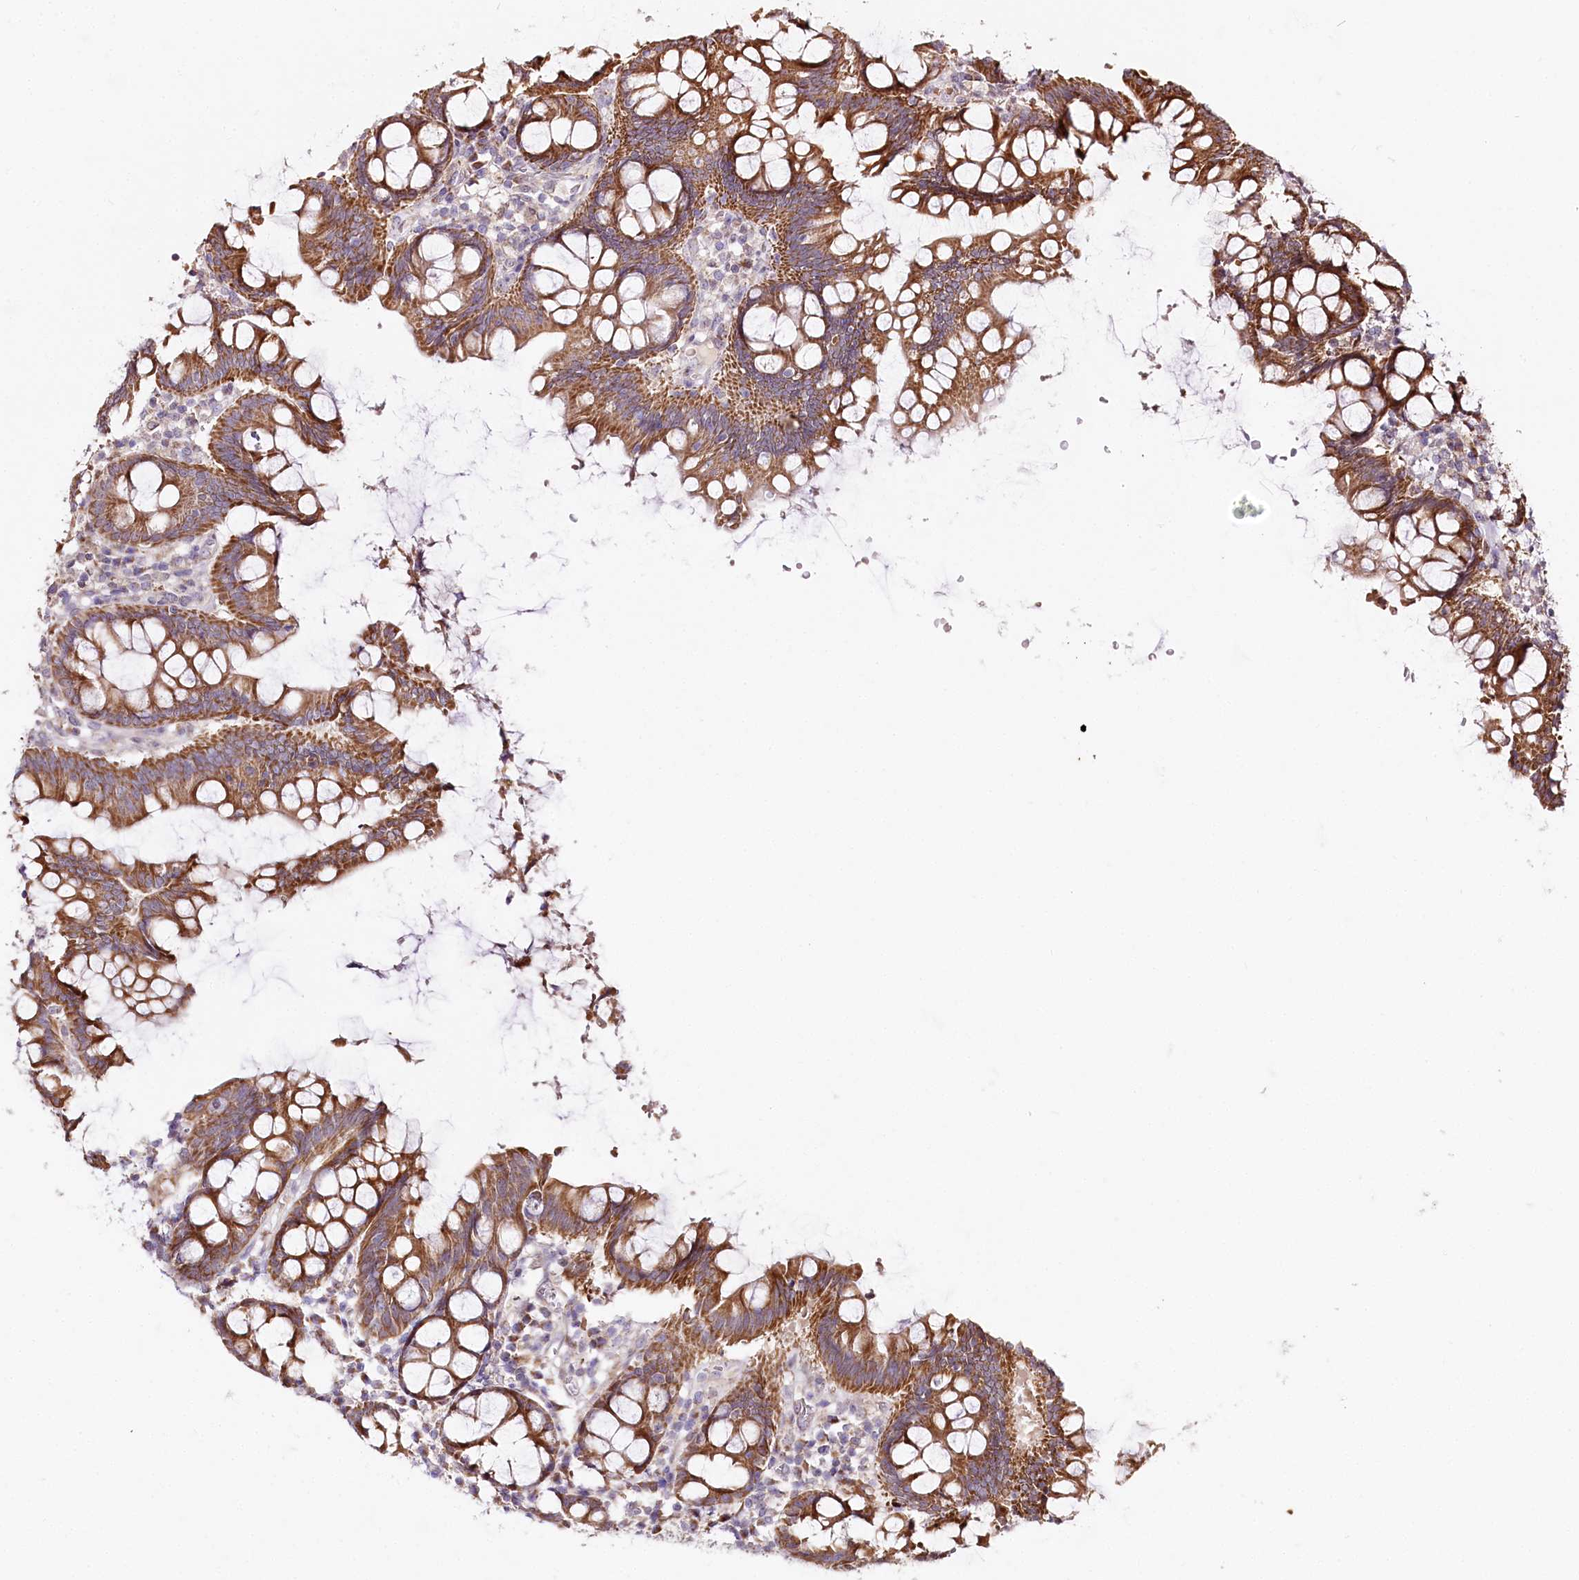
{"staining": {"intensity": "weak", "quantity": ">75%", "location": "cytoplasmic/membranous"}, "tissue": "colon", "cell_type": "Endothelial cells", "image_type": "normal", "snomed": [{"axis": "morphology", "description": "Normal tissue, NOS"}, {"axis": "topography", "description": "Colon"}], "caption": "Immunohistochemistry (DAB (3,3'-diaminobenzidine)) staining of normal human colon reveals weak cytoplasmic/membranous protein positivity in about >75% of endothelial cells. (IHC, brightfield microscopy, high magnification).", "gene": "ZNF226", "patient": {"sex": "female", "age": 79}}